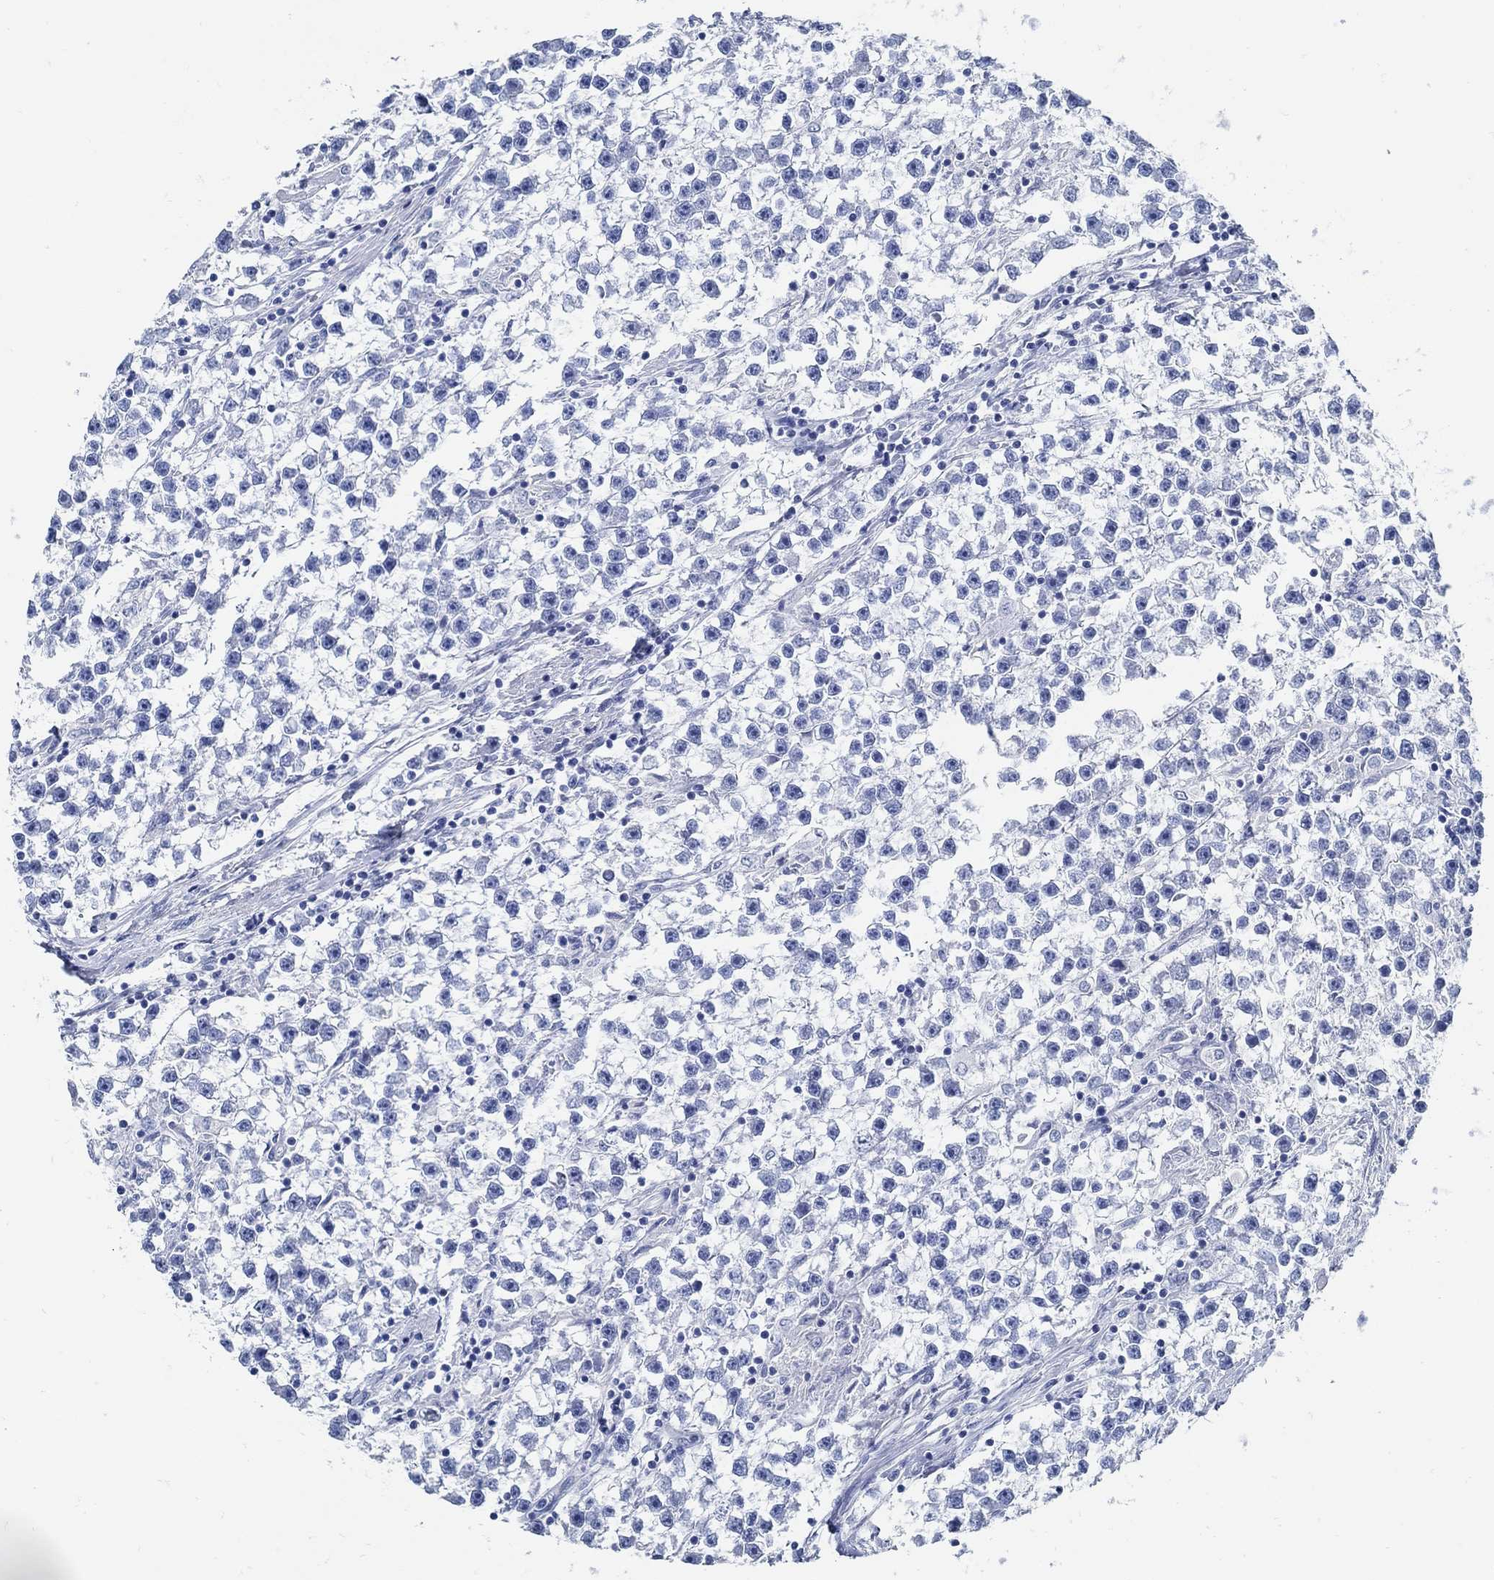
{"staining": {"intensity": "negative", "quantity": "none", "location": "none"}, "tissue": "testis cancer", "cell_type": "Tumor cells", "image_type": "cancer", "snomed": [{"axis": "morphology", "description": "Seminoma, NOS"}, {"axis": "topography", "description": "Testis"}], "caption": "Micrograph shows no significant protein staining in tumor cells of testis cancer.", "gene": "SLC45A1", "patient": {"sex": "male", "age": 59}}